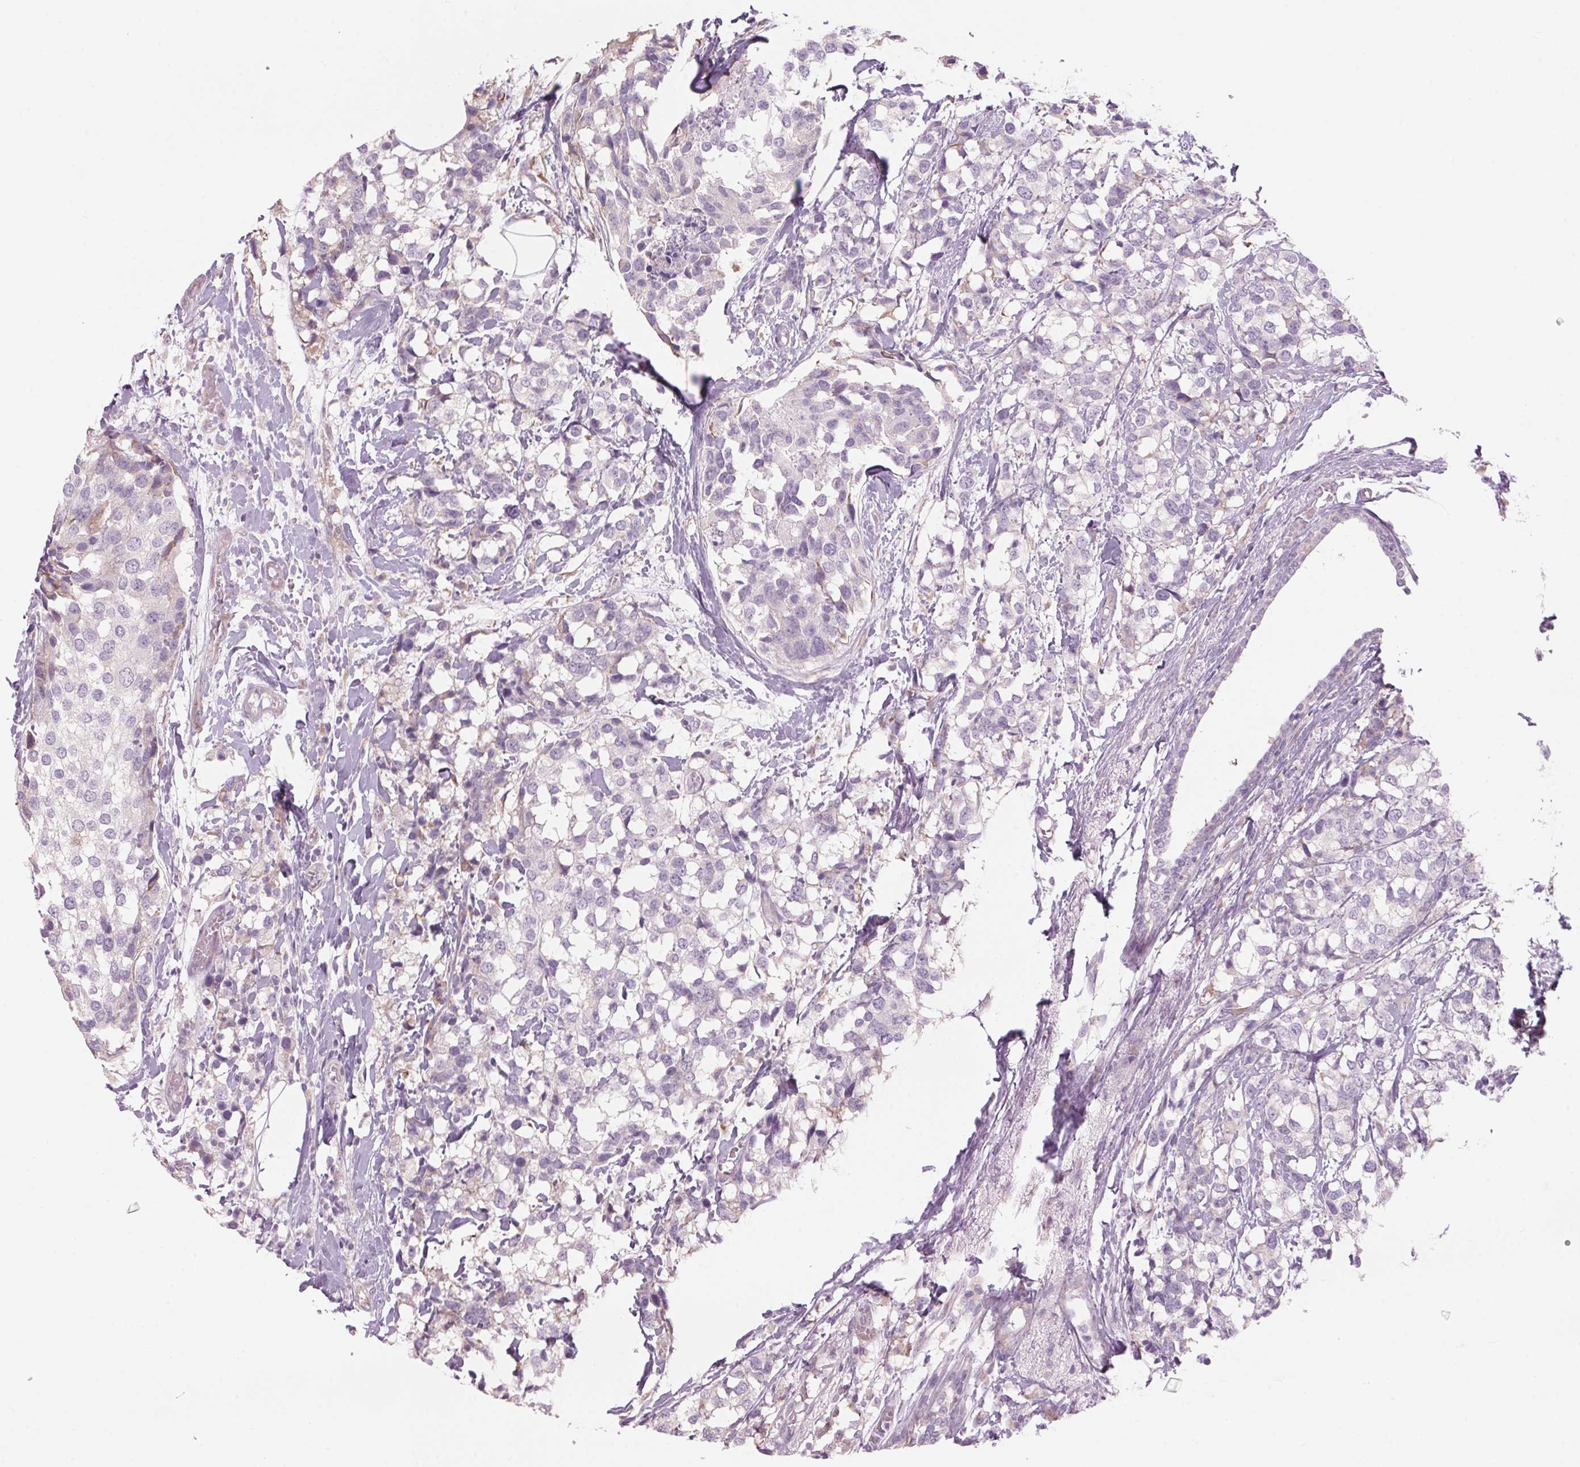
{"staining": {"intensity": "negative", "quantity": "none", "location": "none"}, "tissue": "breast cancer", "cell_type": "Tumor cells", "image_type": "cancer", "snomed": [{"axis": "morphology", "description": "Lobular carcinoma"}, {"axis": "topography", "description": "Breast"}], "caption": "IHC histopathology image of breast cancer (lobular carcinoma) stained for a protein (brown), which demonstrates no staining in tumor cells.", "gene": "GNMT", "patient": {"sex": "female", "age": 59}}